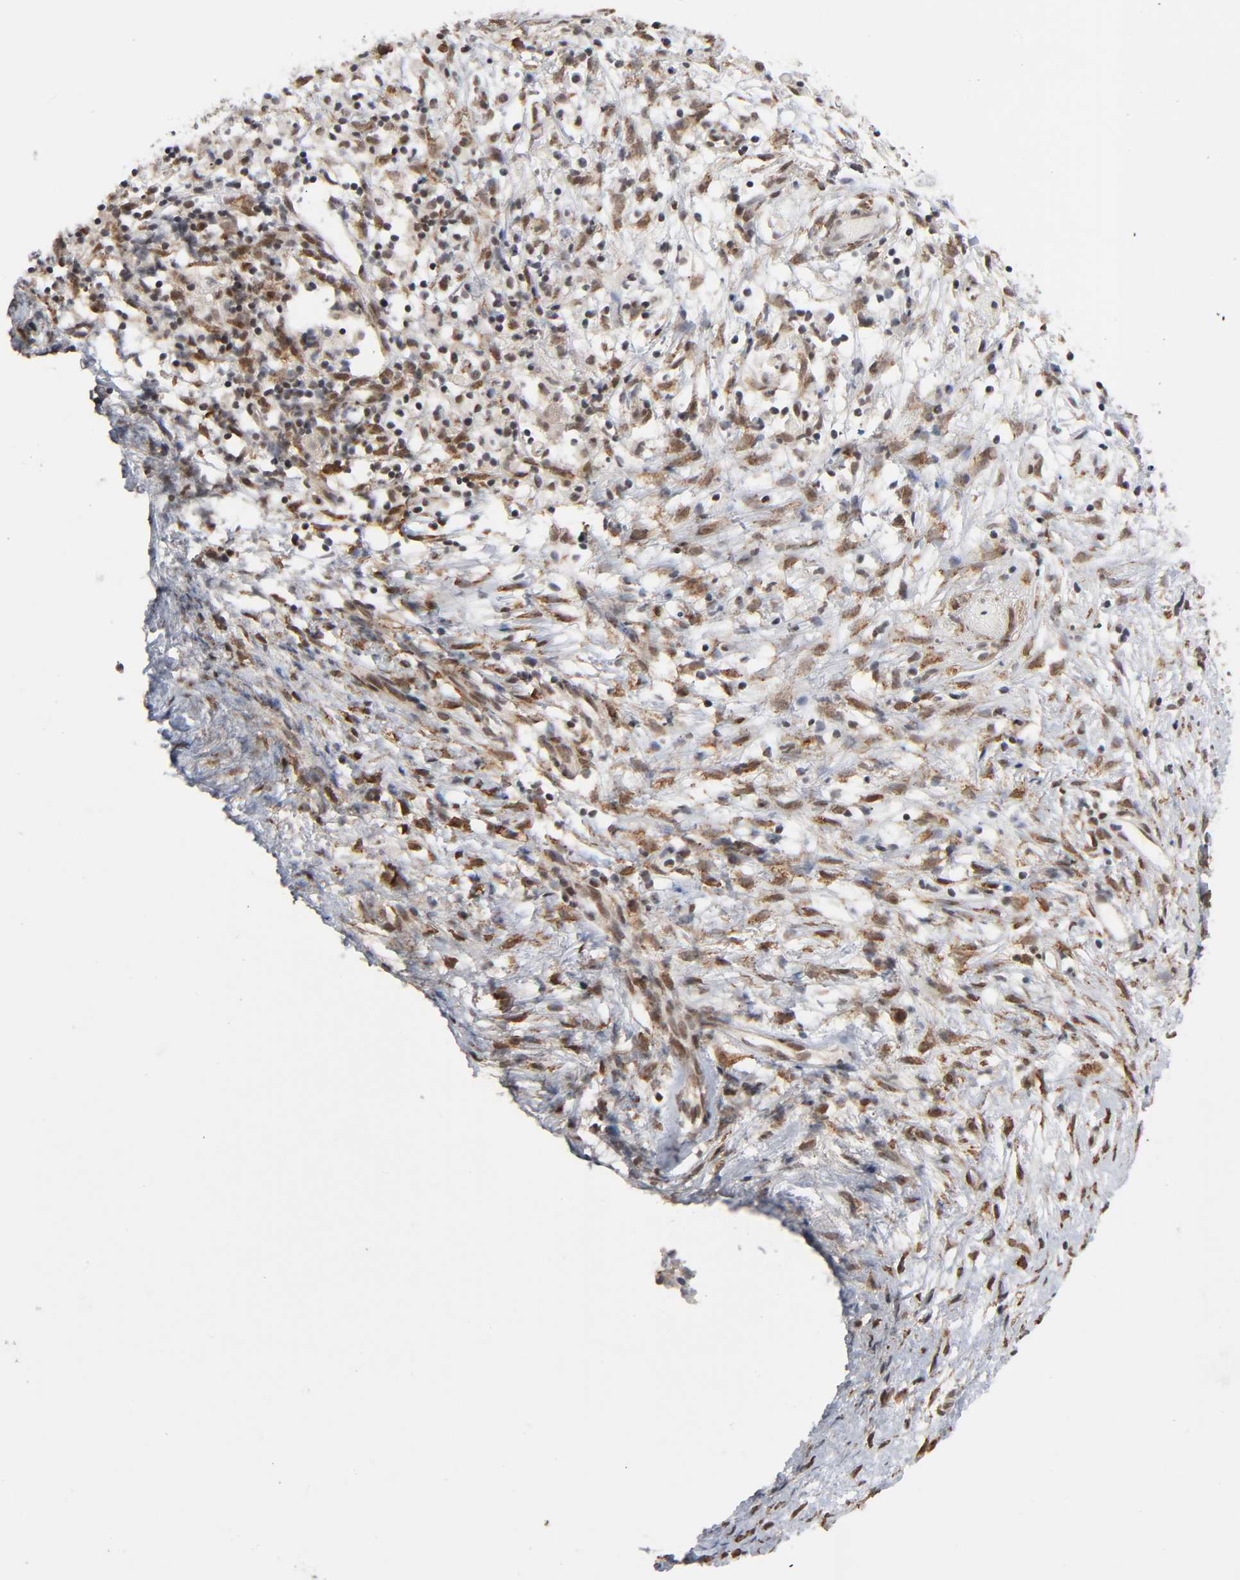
{"staining": {"intensity": "moderate", "quantity": ">75%", "location": "cytoplasmic/membranous,nuclear"}, "tissue": "ovarian cancer", "cell_type": "Tumor cells", "image_type": "cancer", "snomed": [{"axis": "morphology", "description": "Carcinoma, endometroid"}, {"axis": "topography", "description": "Ovary"}], "caption": "A high-resolution histopathology image shows IHC staining of endometroid carcinoma (ovarian), which shows moderate cytoplasmic/membranous and nuclear staining in approximately >75% of tumor cells.", "gene": "ZNF384", "patient": {"sex": "female", "age": 42}}